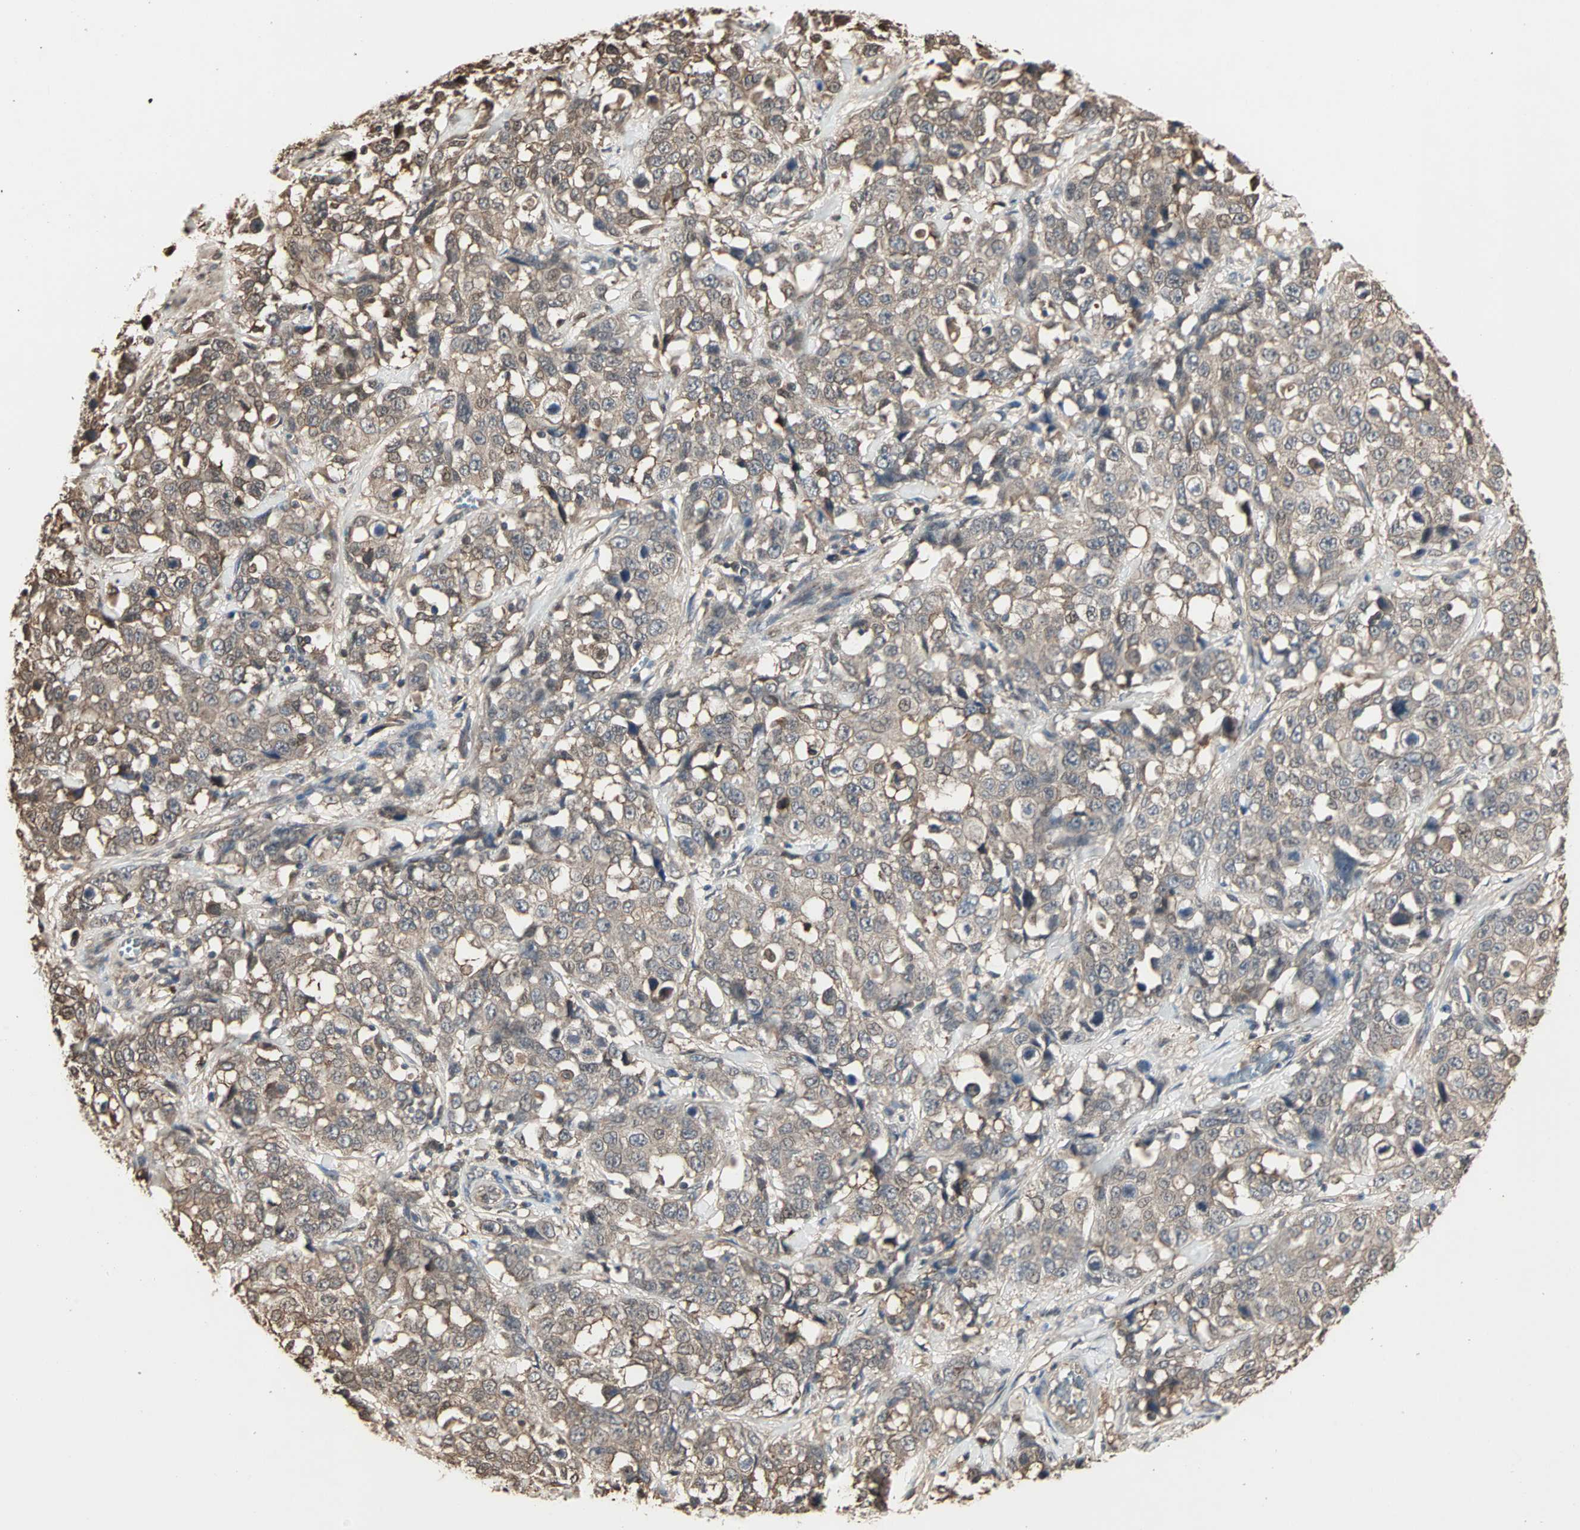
{"staining": {"intensity": "moderate", "quantity": ">75%", "location": "cytoplasmic/membranous"}, "tissue": "stomach cancer", "cell_type": "Tumor cells", "image_type": "cancer", "snomed": [{"axis": "morphology", "description": "Normal tissue, NOS"}, {"axis": "morphology", "description": "Adenocarcinoma, NOS"}, {"axis": "topography", "description": "Stomach"}], "caption": "Protein expression analysis of human stomach adenocarcinoma reveals moderate cytoplasmic/membranous expression in about >75% of tumor cells. The protein is stained brown, and the nuclei are stained in blue (DAB IHC with brightfield microscopy, high magnification).", "gene": "DRG2", "patient": {"sex": "male", "age": 48}}